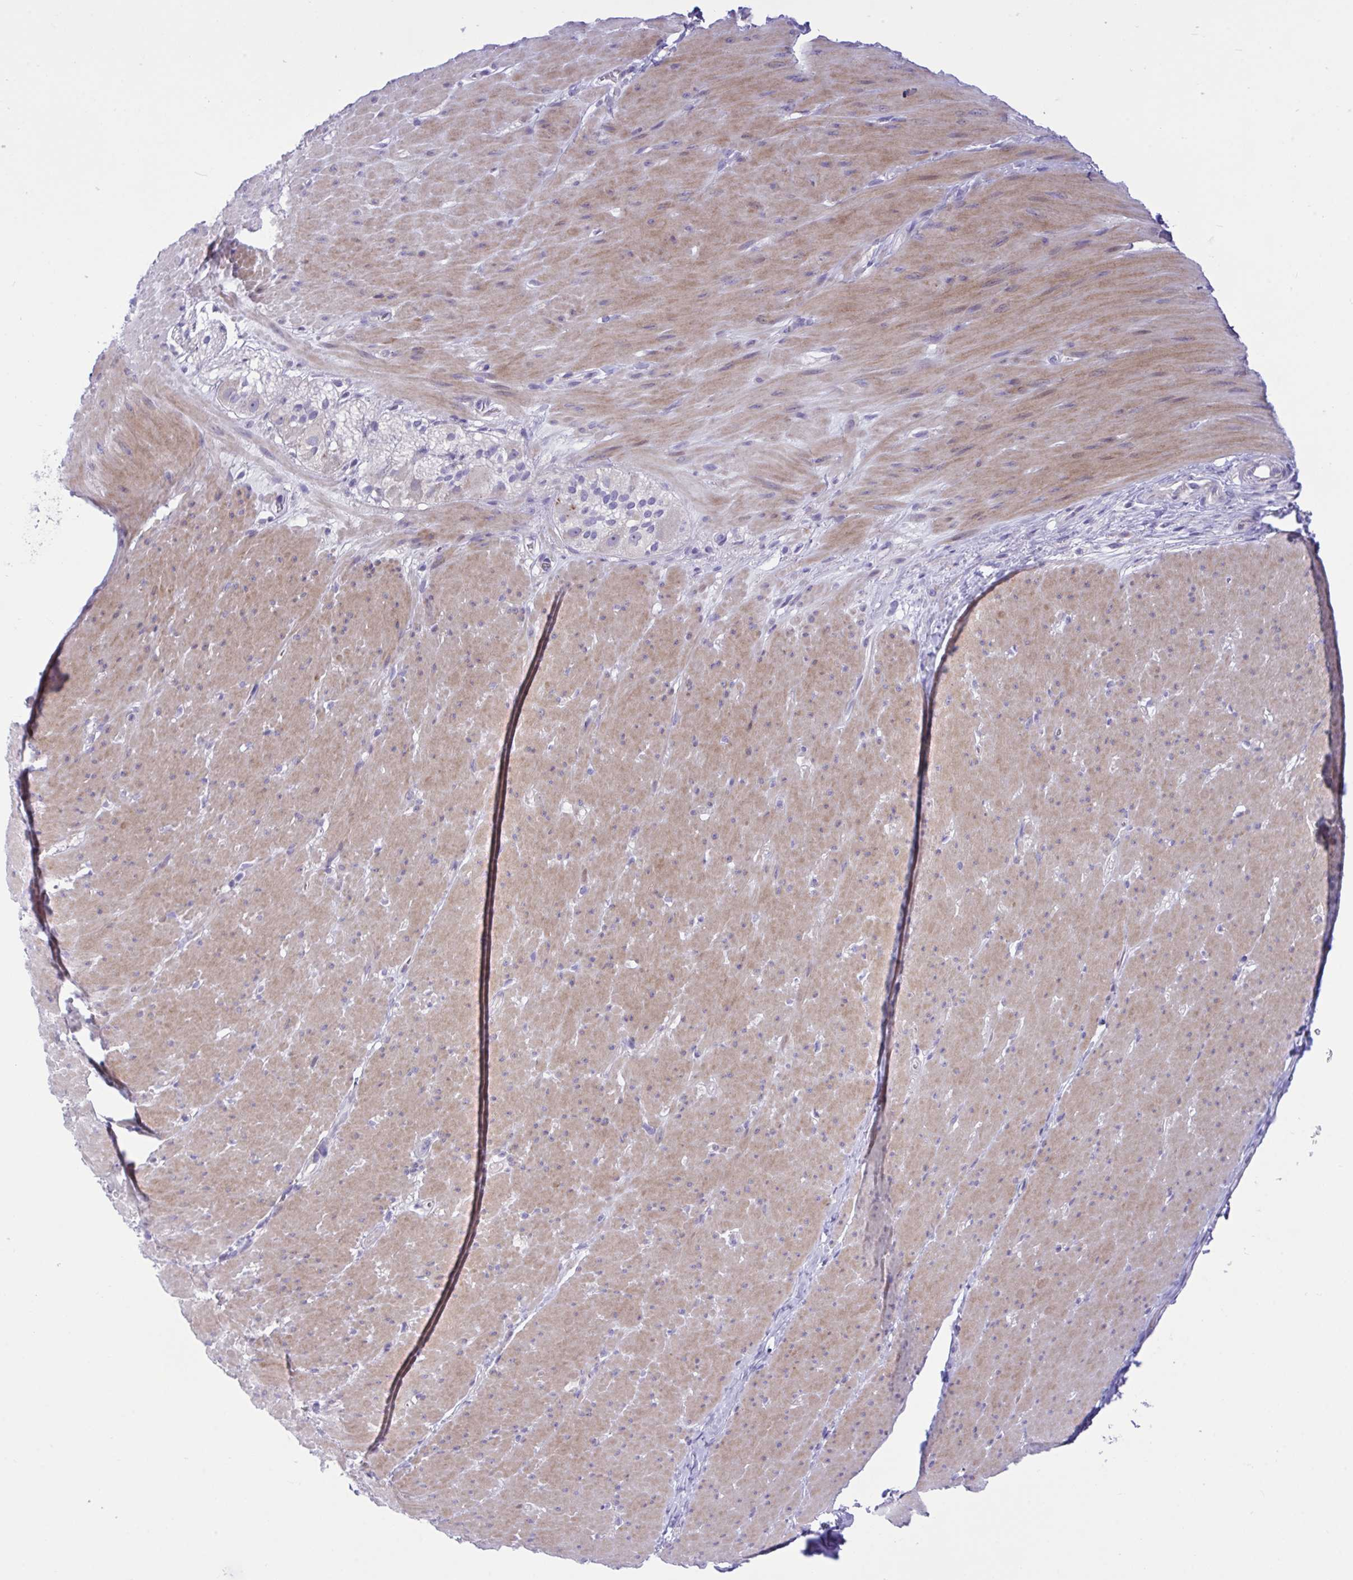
{"staining": {"intensity": "weak", "quantity": "25%-75%", "location": "cytoplasmic/membranous"}, "tissue": "smooth muscle", "cell_type": "Smooth muscle cells", "image_type": "normal", "snomed": [{"axis": "morphology", "description": "Normal tissue, NOS"}, {"axis": "topography", "description": "Smooth muscle"}, {"axis": "topography", "description": "Rectum"}], "caption": "A photomicrograph showing weak cytoplasmic/membranous positivity in about 25%-75% of smooth muscle cells in unremarkable smooth muscle, as visualized by brown immunohistochemical staining.", "gene": "WDR97", "patient": {"sex": "male", "age": 53}}